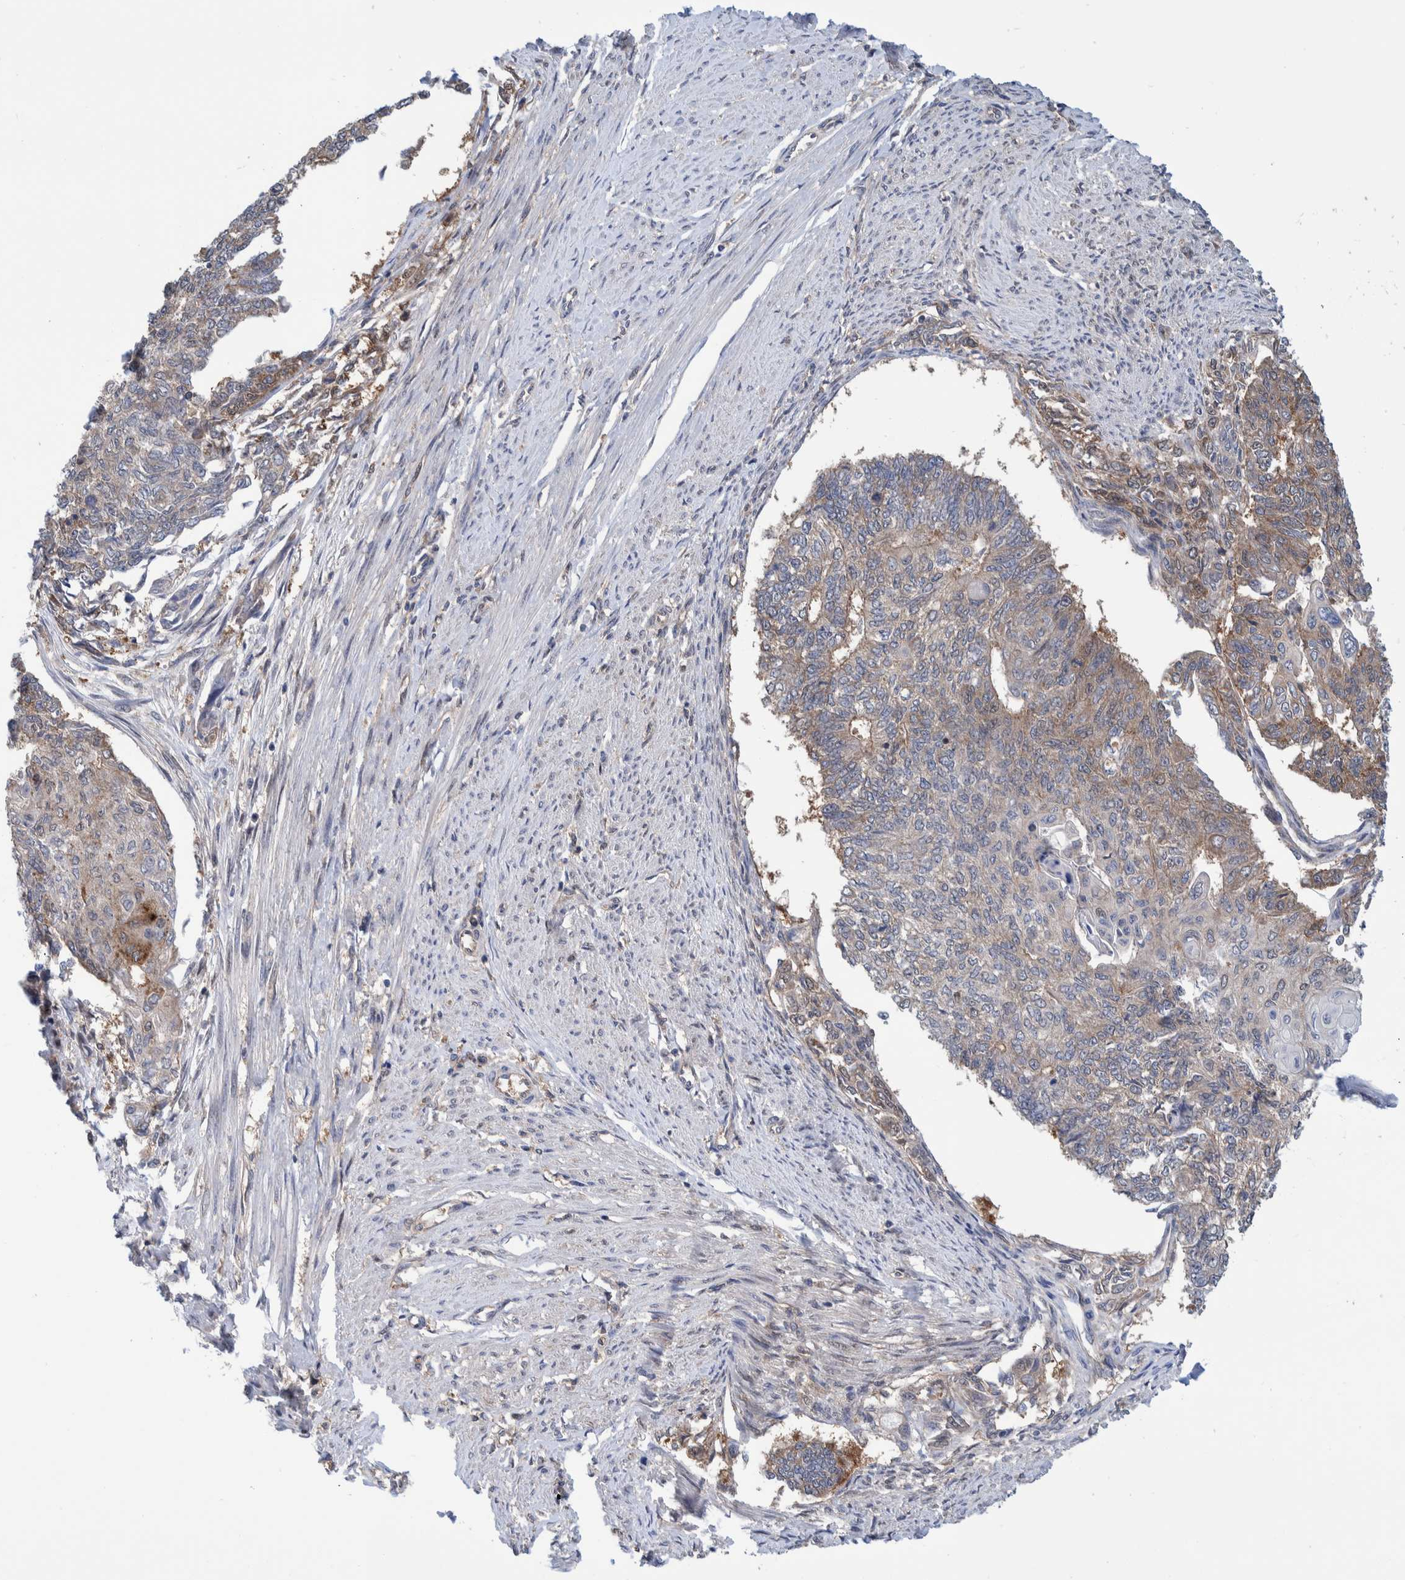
{"staining": {"intensity": "weak", "quantity": "<25%", "location": "cytoplasmic/membranous"}, "tissue": "endometrial cancer", "cell_type": "Tumor cells", "image_type": "cancer", "snomed": [{"axis": "morphology", "description": "Adenocarcinoma, NOS"}, {"axis": "topography", "description": "Endometrium"}], "caption": "Immunohistochemistry (IHC) micrograph of human endometrial cancer stained for a protein (brown), which shows no staining in tumor cells. (Immunohistochemistry, brightfield microscopy, high magnification).", "gene": "PFAS", "patient": {"sex": "female", "age": 32}}